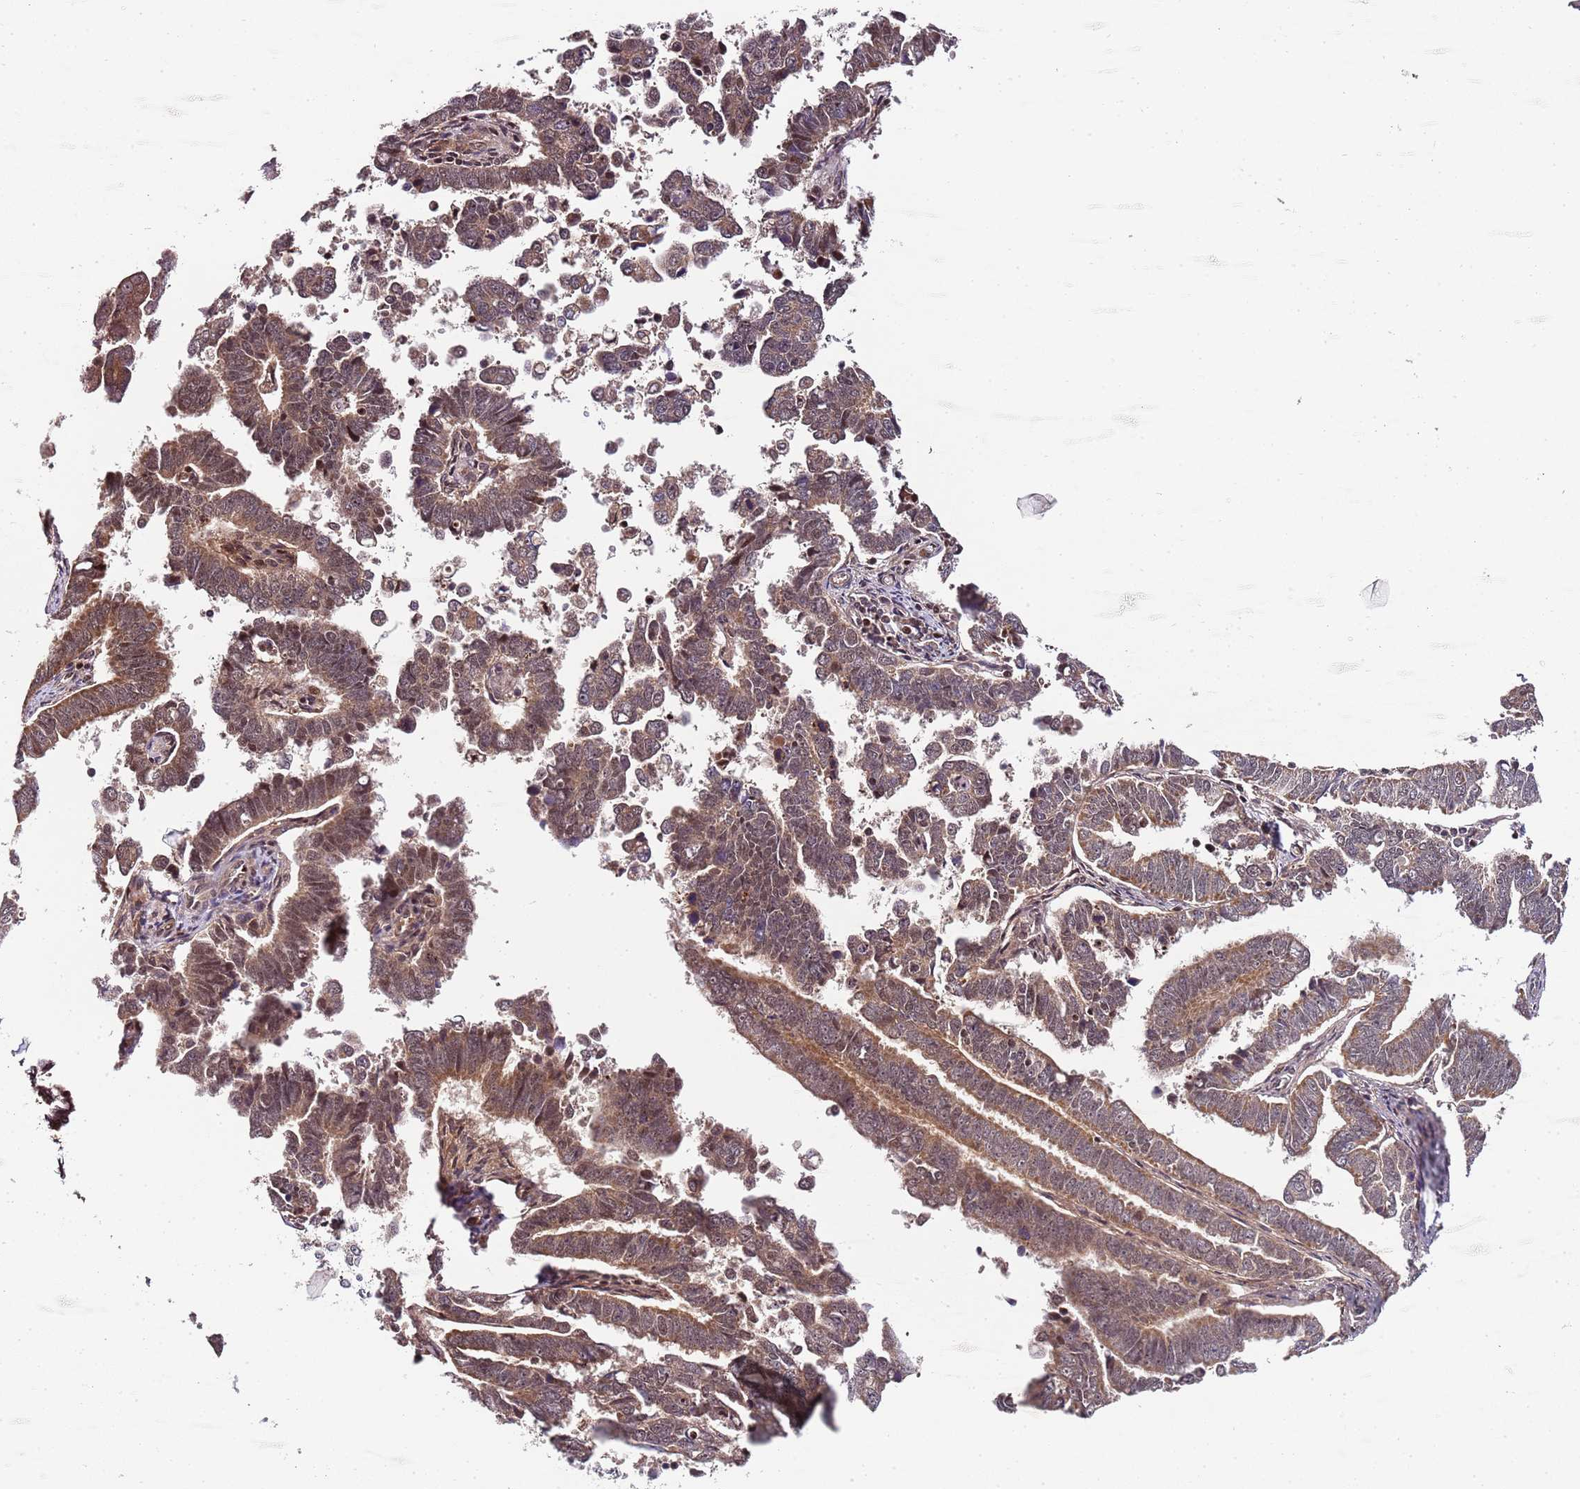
{"staining": {"intensity": "moderate", "quantity": ">75%", "location": "cytoplasmic/membranous"}, "tissue": "endometrial cancer", "cell_type": "Tumor cells", "image_type": "cancer", "snomed": [{"axis": "morphology", "description": "Adenocarcinoma, NOS"}, {"axis": "topography", "description": "Endometrium"}], "caption": "The image exhibits a brown stain indicating the presence of a protein in the cytoplasmic/membranous of tumor cells in endometrial adenocarcinoma. (DAB IHC with brightfield microscopy, high magnification).", "gene": "EDC3", "patient": {"sex": "female", "age": 75}}